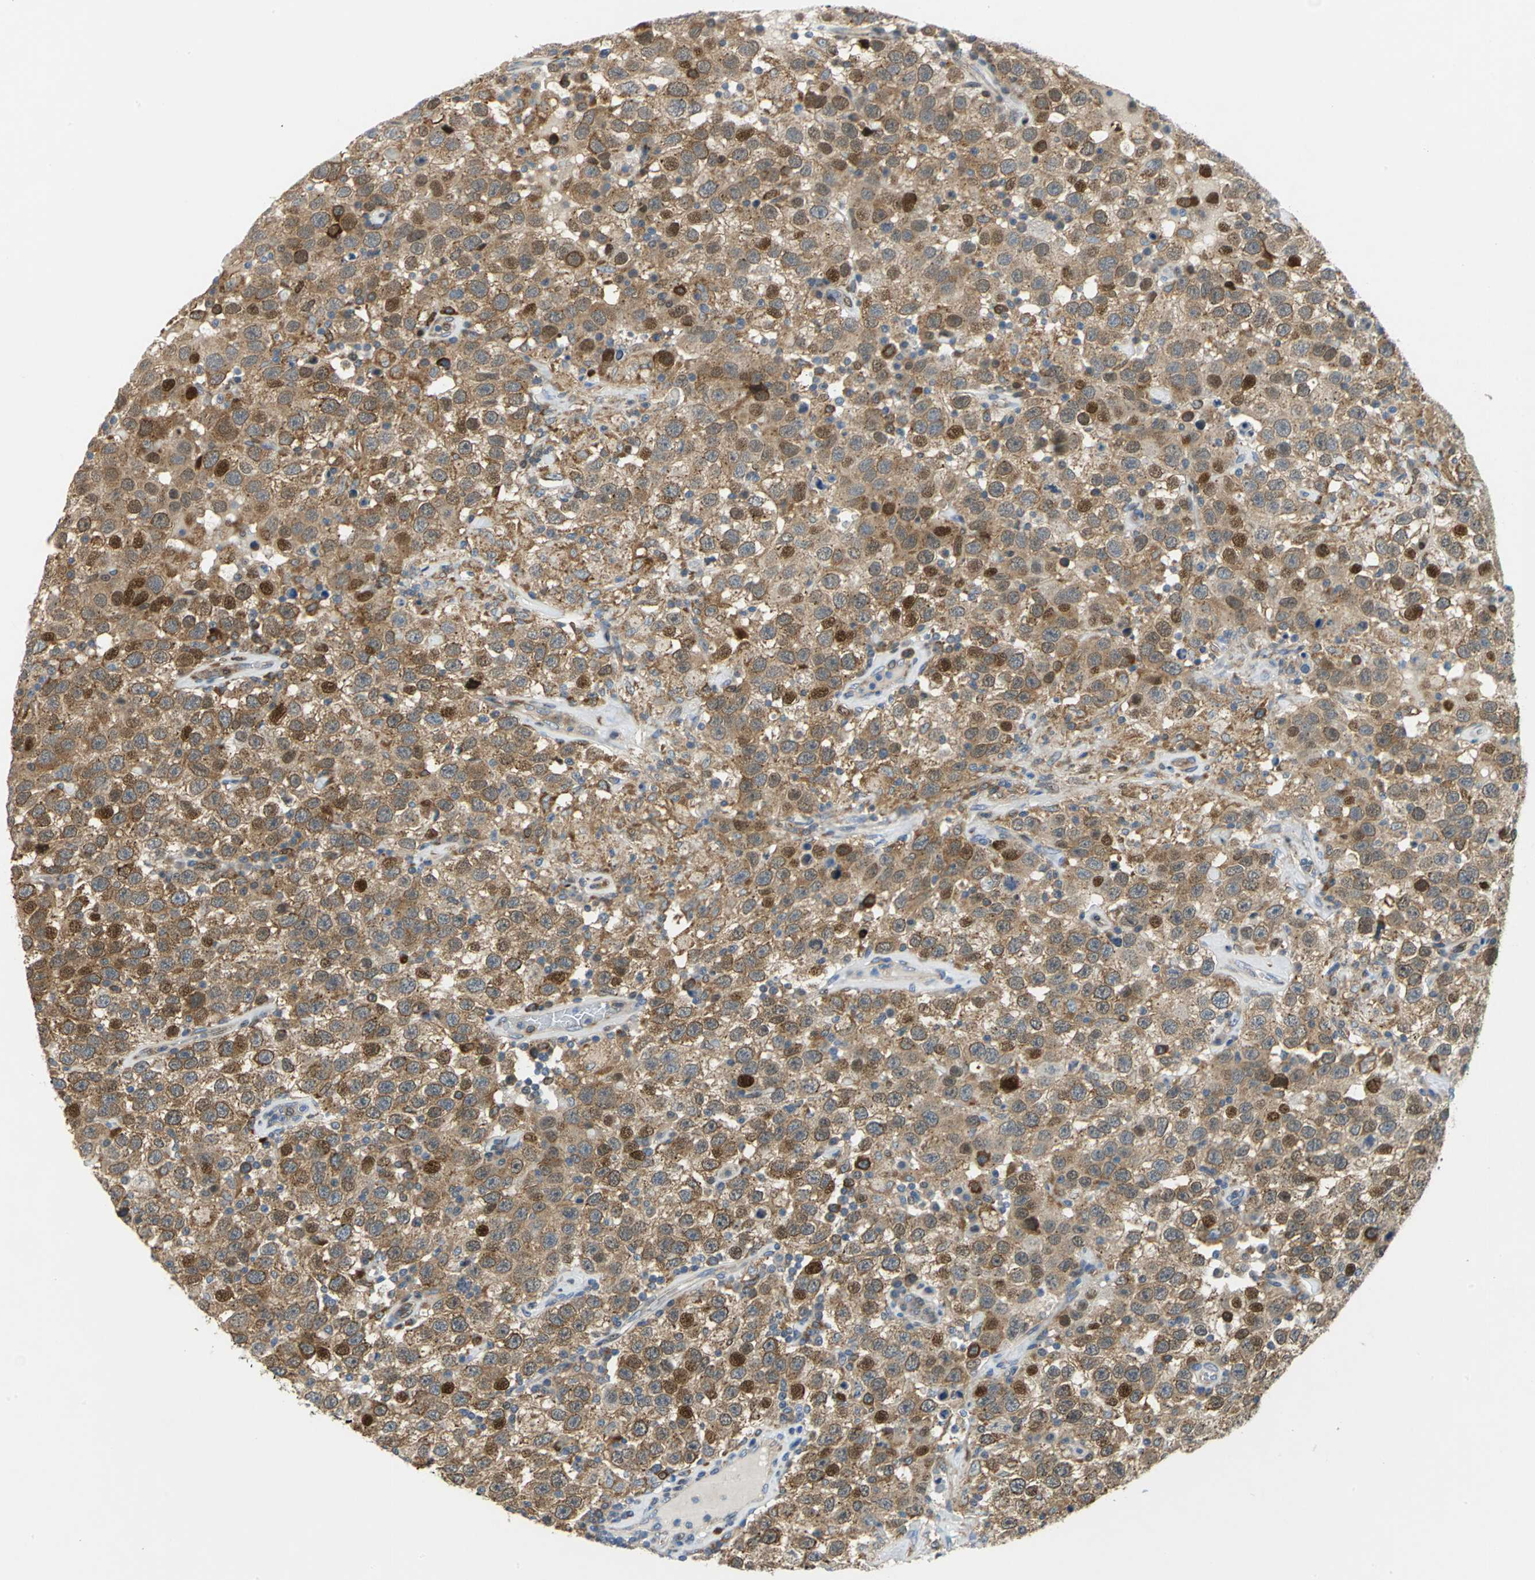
{"staining": {"intensity": "moderate", "quantity": ">75%", "location": "cytoplasmic/membranous,nuclear"}, "tissue": "testis cancer", "cell_type": "Tumor cells", "image_type": "cancer", "snomed": [{"axis": "morphology", "description": "Seminoma, NOS"}, {"axis": "topography", "description": "Testis"}], "caption": "Protein staining by immunohistochemistry exhibits moderate cytoplasmic/membranous and nuclear staining in approximately >75% of tumor cells in testis cancer (seminoma).", "gene": "YBX1", "patient": {"sex": "male", "age": 41}}